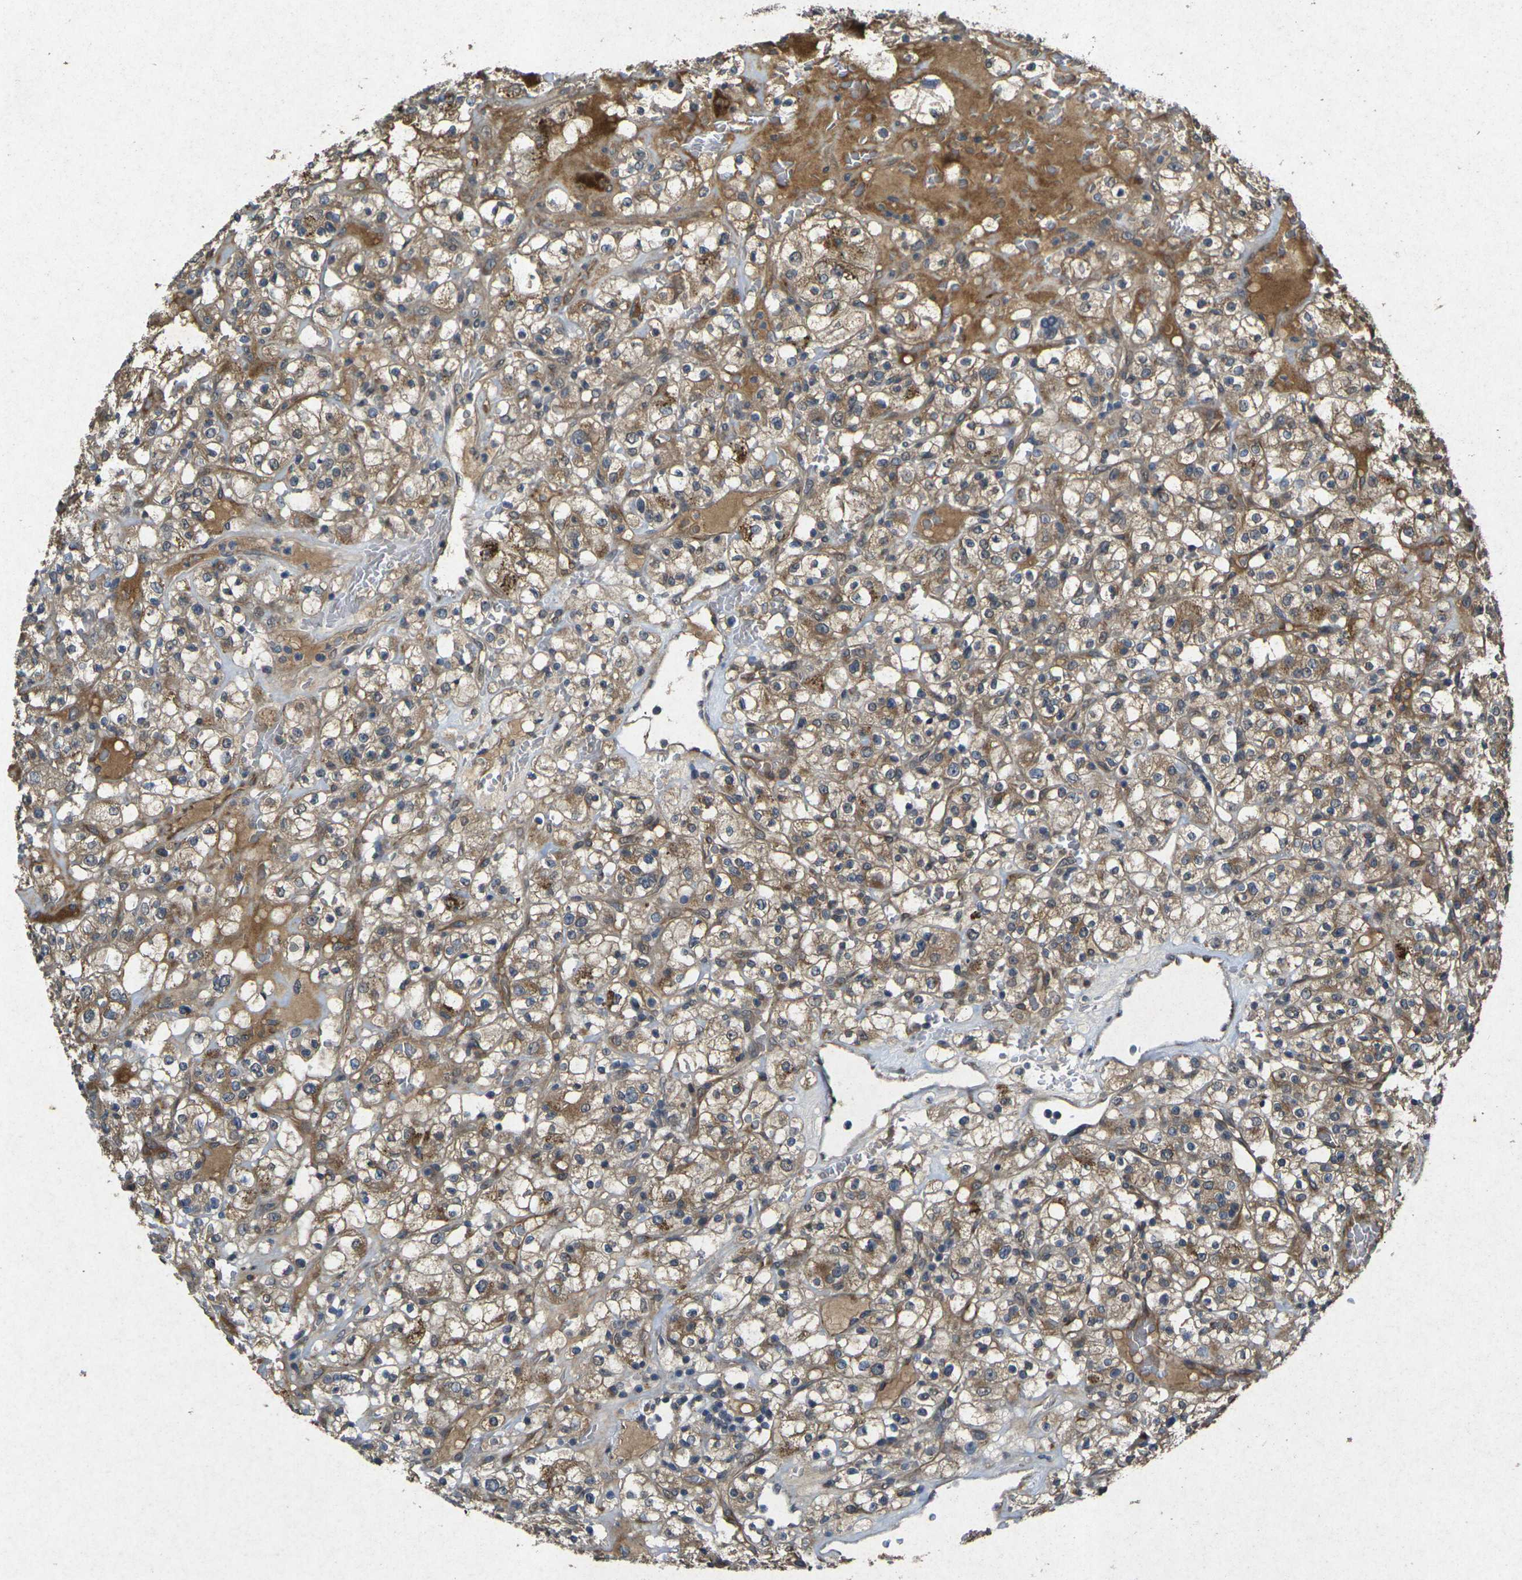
{"staining": {"intensity": "moderate", "quantity": ">75%", "location": "cytoplasmic/membranous"}, "tissue": "renal cancer", "cell_type": "Tumor cells", "image_type": "cancer", "snomed": [{"axis": "morphology", "description": "Normal tissue, NOS"}, {"axis": "morphology", "description": "Adenocarcinoma, NOS"}, {"axis": "topography", "description": "Kidney"}], "caption": "Renal cancer stained with IHC shows moderate cytoplasmic/membranous staining in approximately >75% of tumor cells. The protein is shown in brown color, while the nuclei are stained blue.", "gene": "RGMA", "patient": {"sex": "female", "age": 72}}